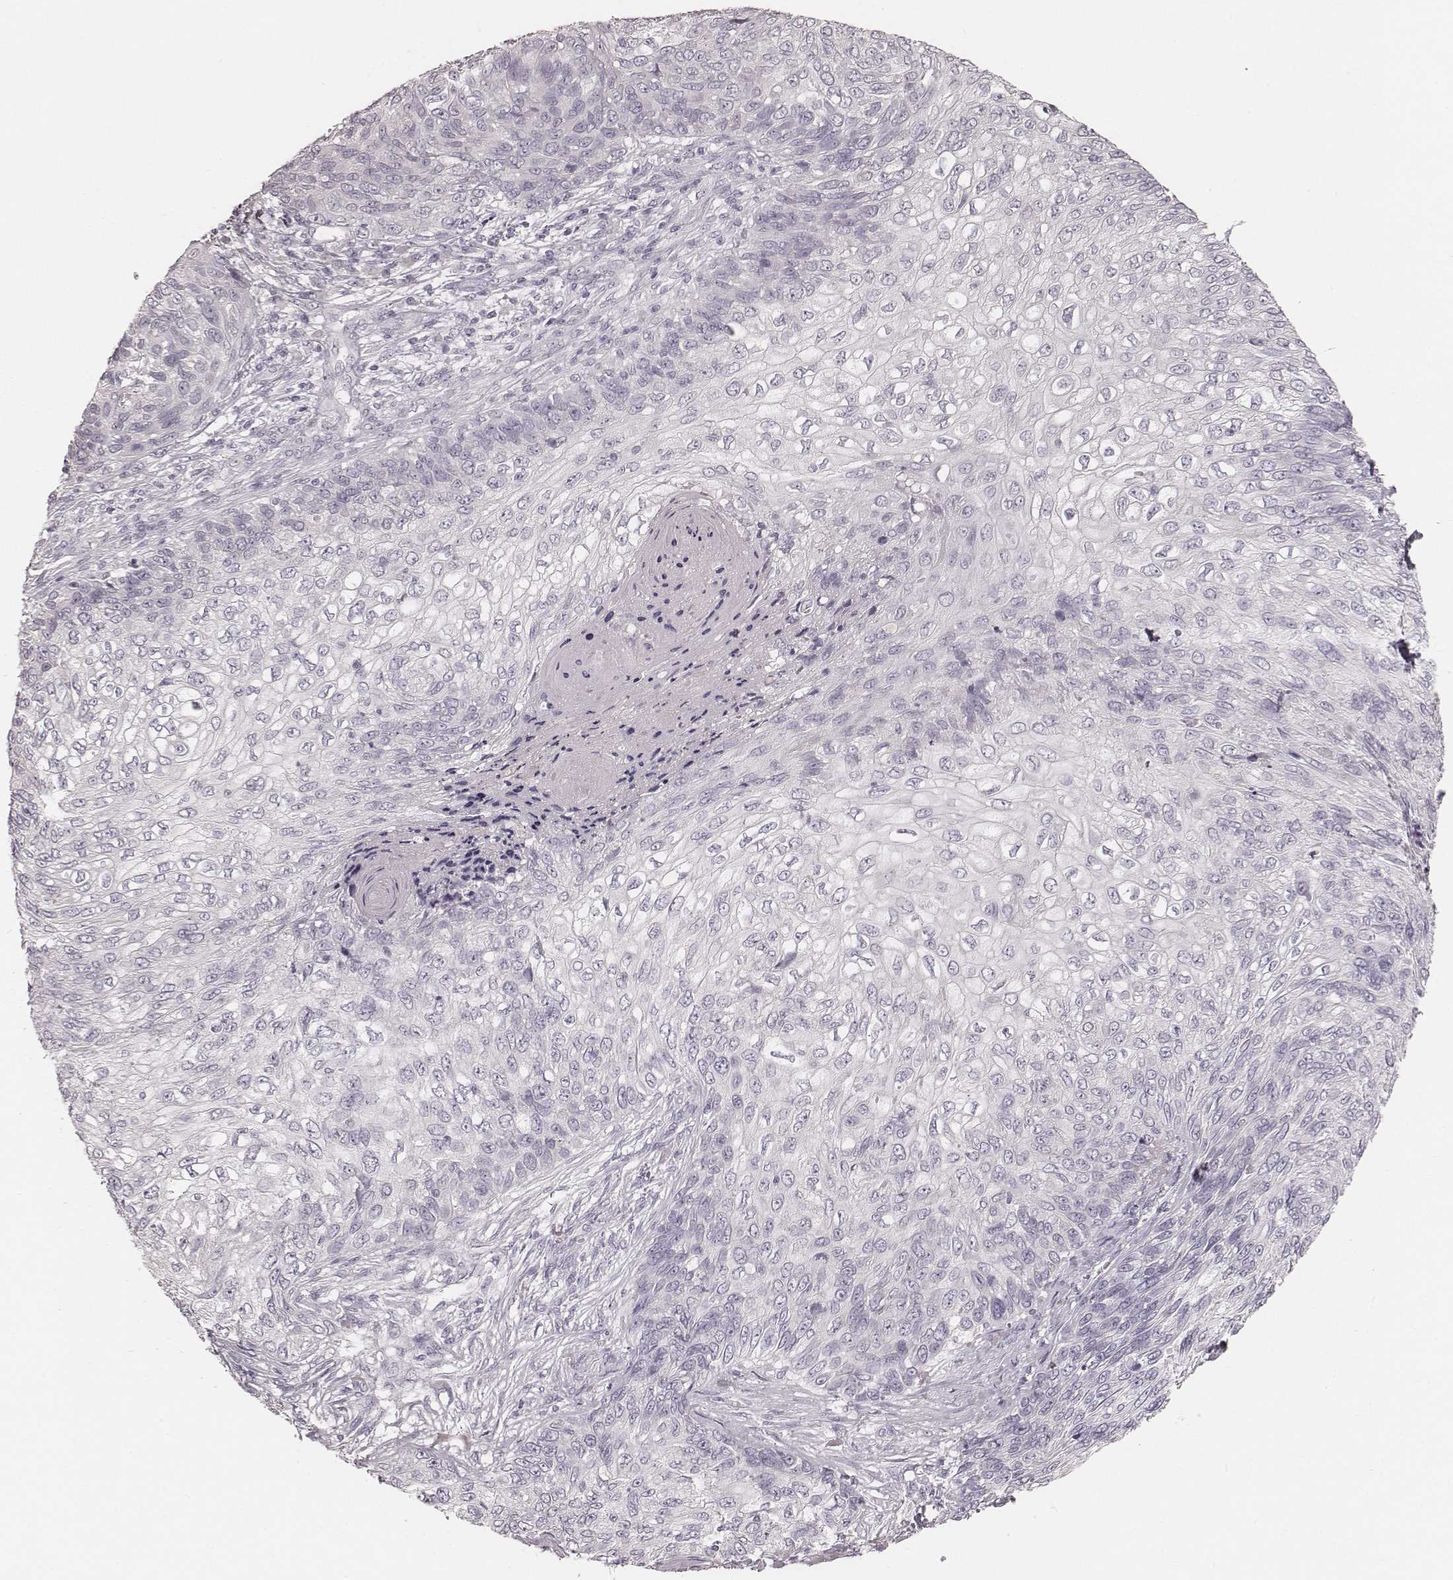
{"staining": {"intensity": "negative", "quantity": "none", "location": "none"}, "tissue": "skin cancer", "cell_type": "Tumor cells", "image_type": "cancer", "snomed": [{"axis": "morphology", "description": "Squamous cell carcinoma, NOS"}, {"axis": "topography", "description": "Skin"}], "caption": "Tumor cells show no significant expression in skin cancer.", "gene": "KRT26", "patient": {"sex": "male", "age": 92}}